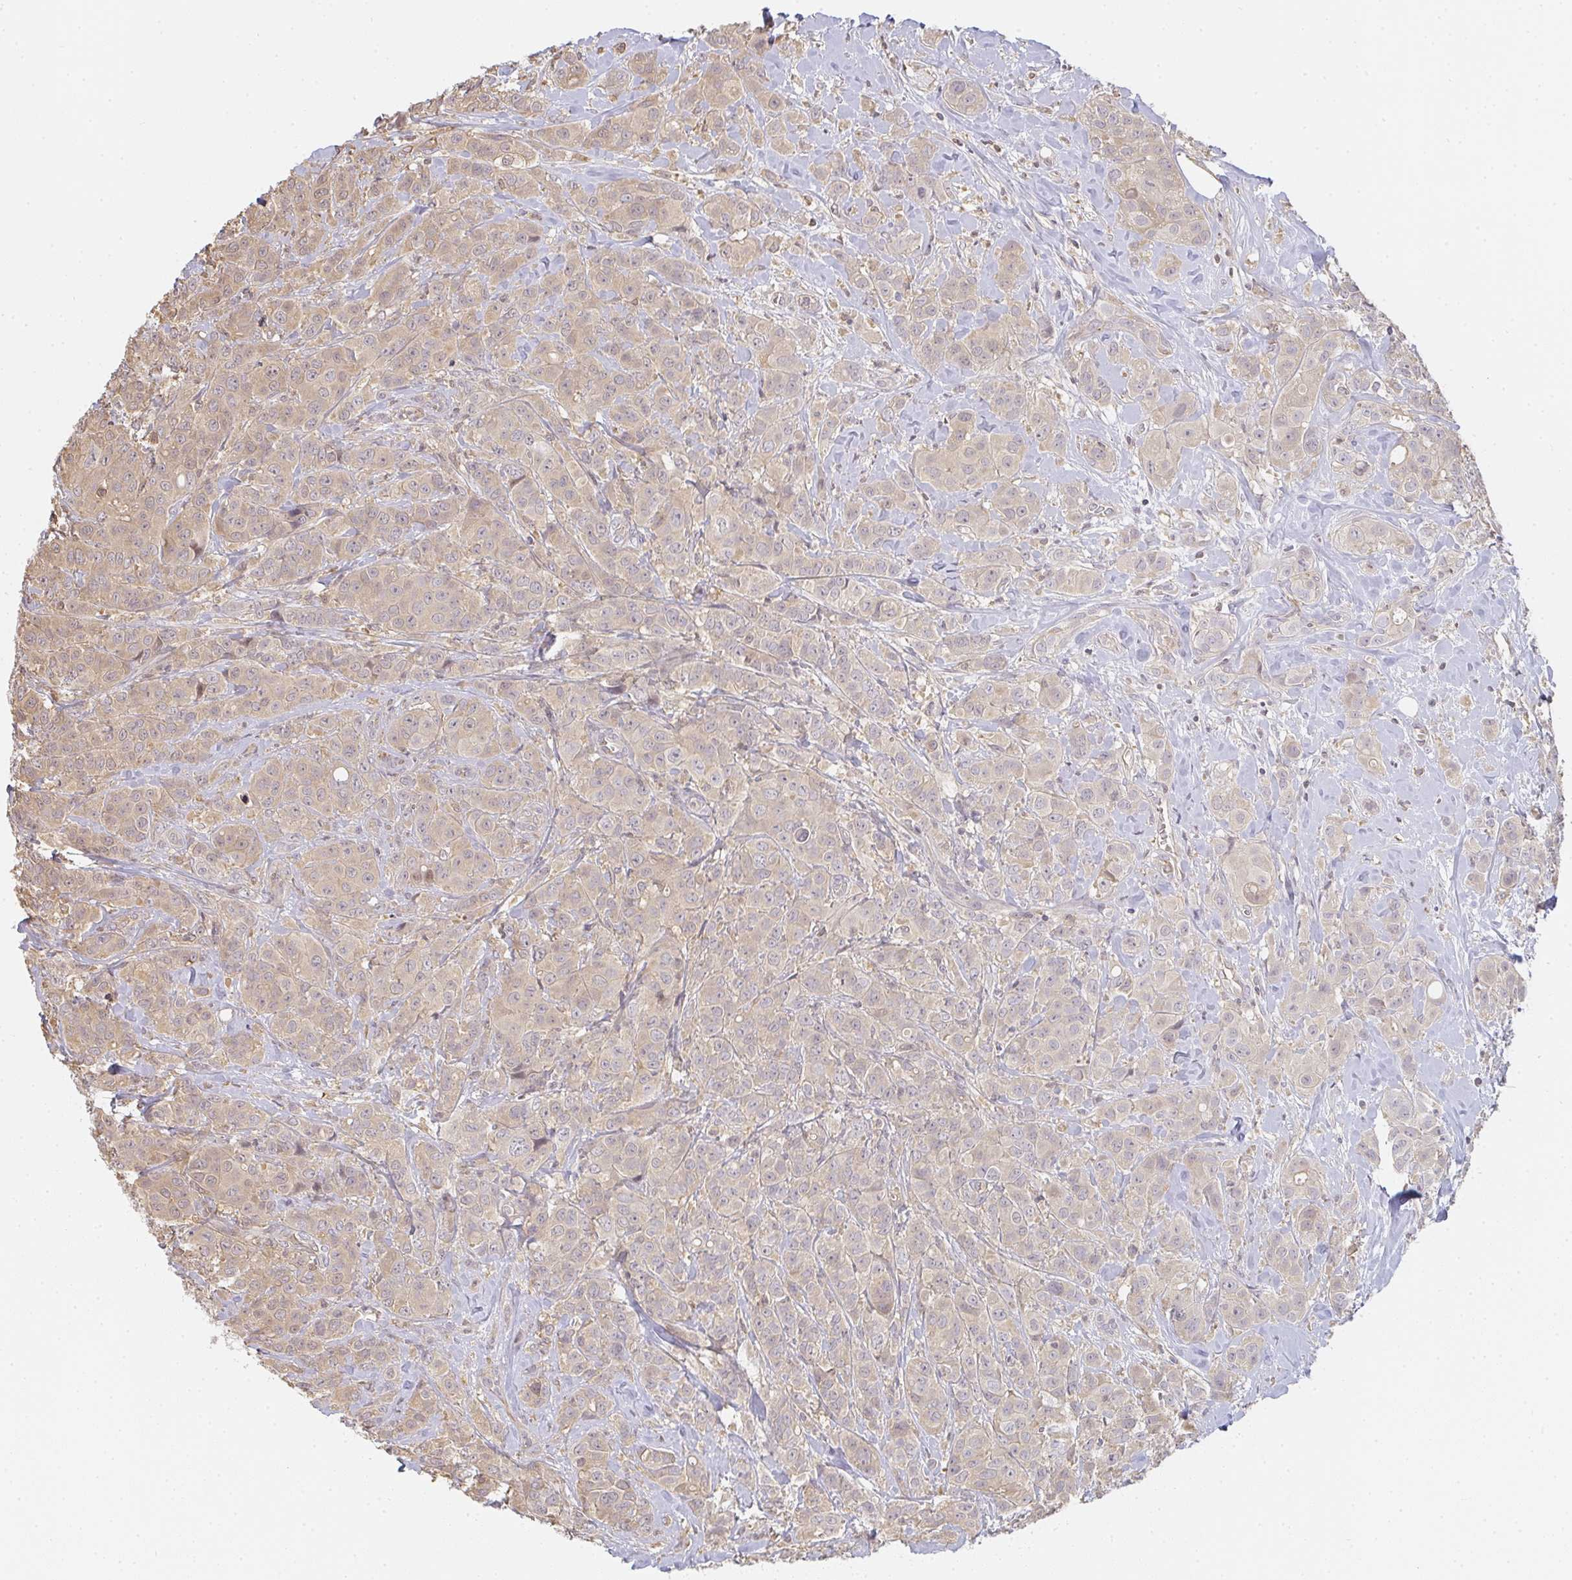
{"staining": {"intensity": "weak", "quantity": ">75%", "location": "cytoplasmic/membranous"}, "tissue": "breast cancer", "cell_type": "Tumor cells", "image_type": "cancer", "snomed": [{"axis": "morphology", "description": "Normal tissue, NOS"}, {"axis": "morphology", "description": "Duct carcinoma"}, {"axis": "topography", "description": "Breast"}], "caption": "IHC of invasive ductal carcinoma (breast) exhibits low levels of weak cytoplasmic/membranous staining in approximately >75% of tumor cells.", "gene": "GSDMB", "patient": {"sex": "female", "age": 43}}